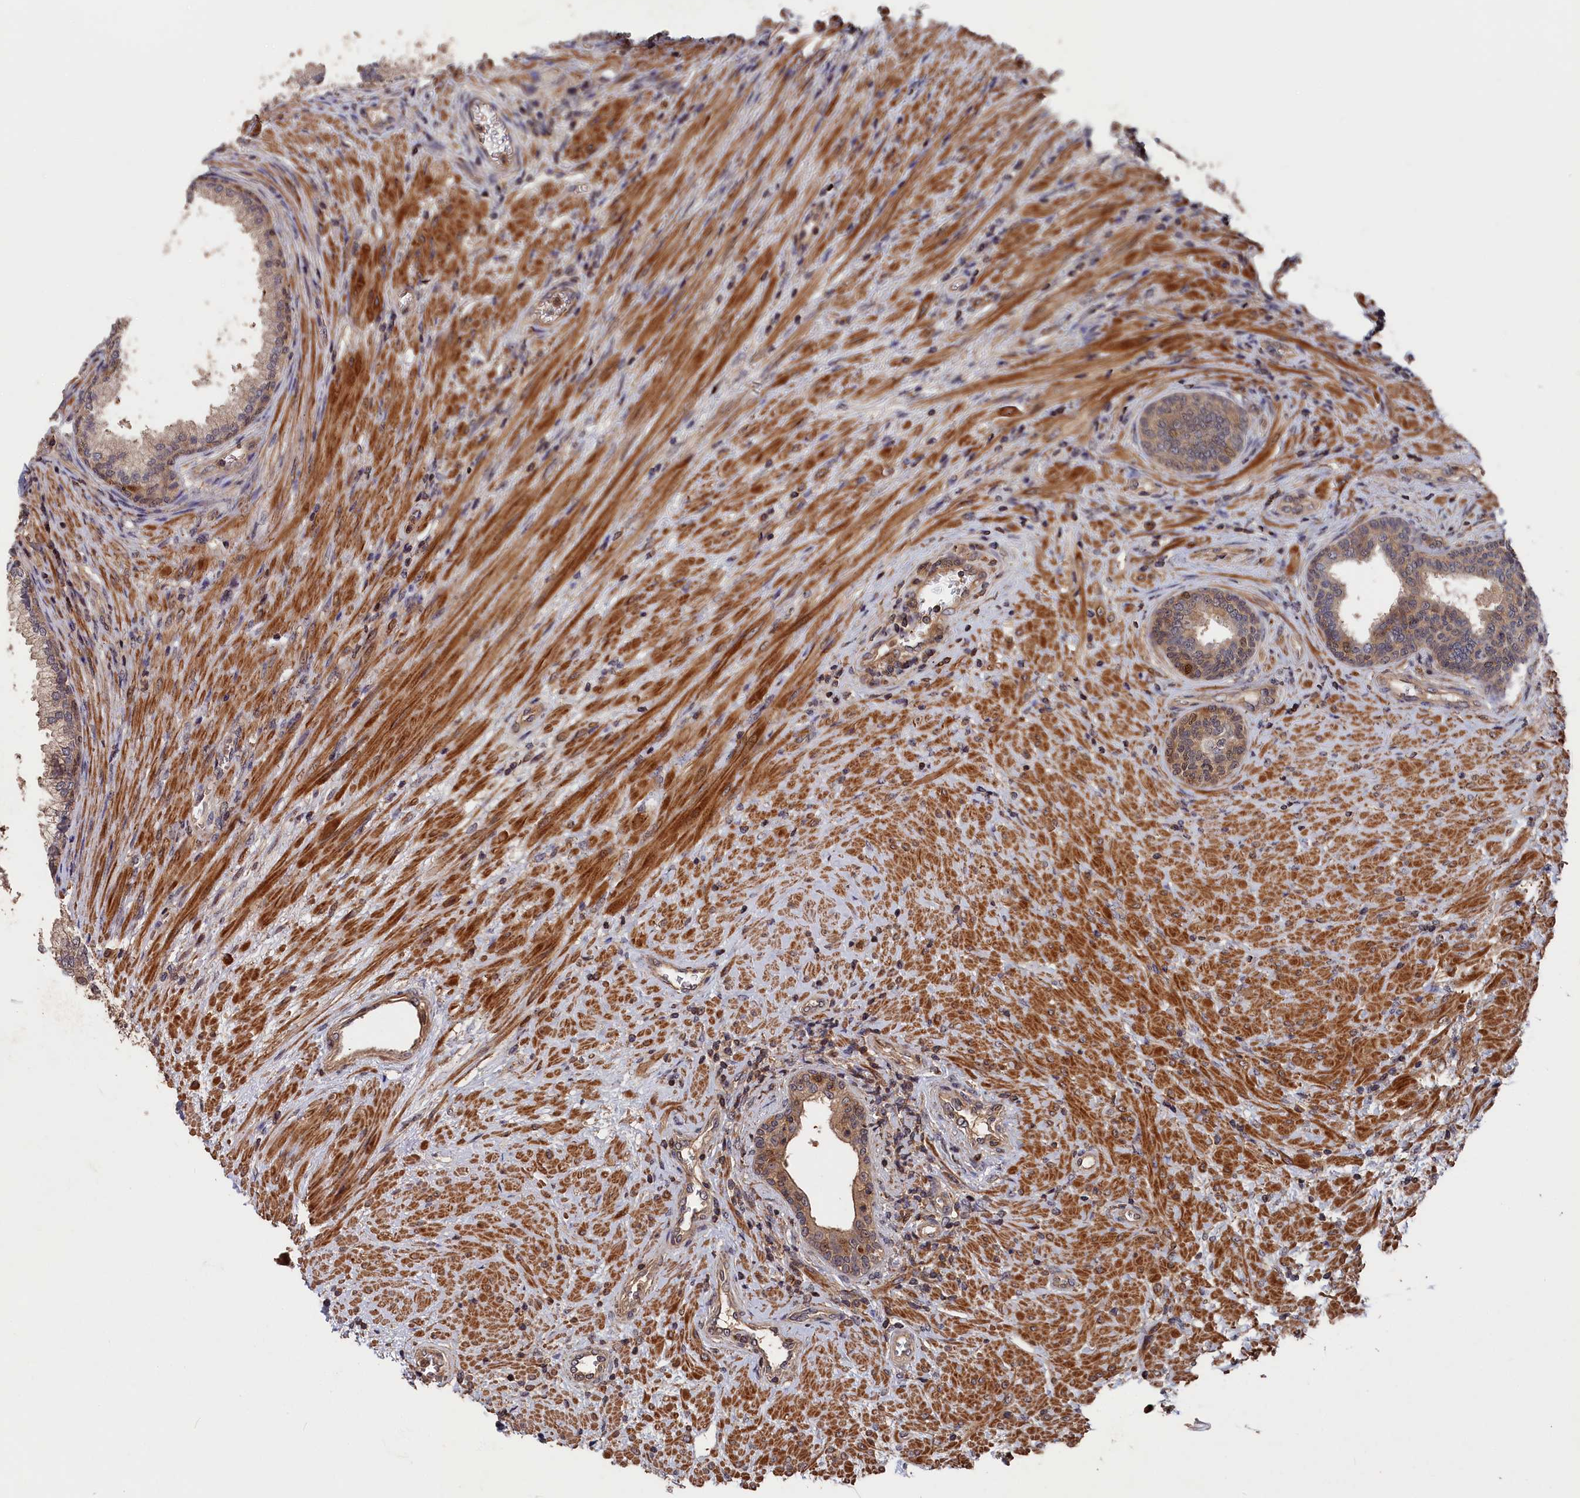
{"staining": {"intensity": "moderate", "quantity": "25%-75%", "location": "cytoplasmic/membranous"}, "tissue": "prostate", "cell_type": "Glandular cells", "image_type": "normal", "snomed": [{"axis": "morphology", "description": "Normal tissue, NOS"}, {"axis": "topography", "description": "Prostate"}], "caption": "A brown stain highlights moderate cytoplasmic/membranous expression of a protein in glandular cells of benign prostate. Nuclei are stained in blue.", "gene": "RMI2", "patient": {"sex": "male", "age": 76}}